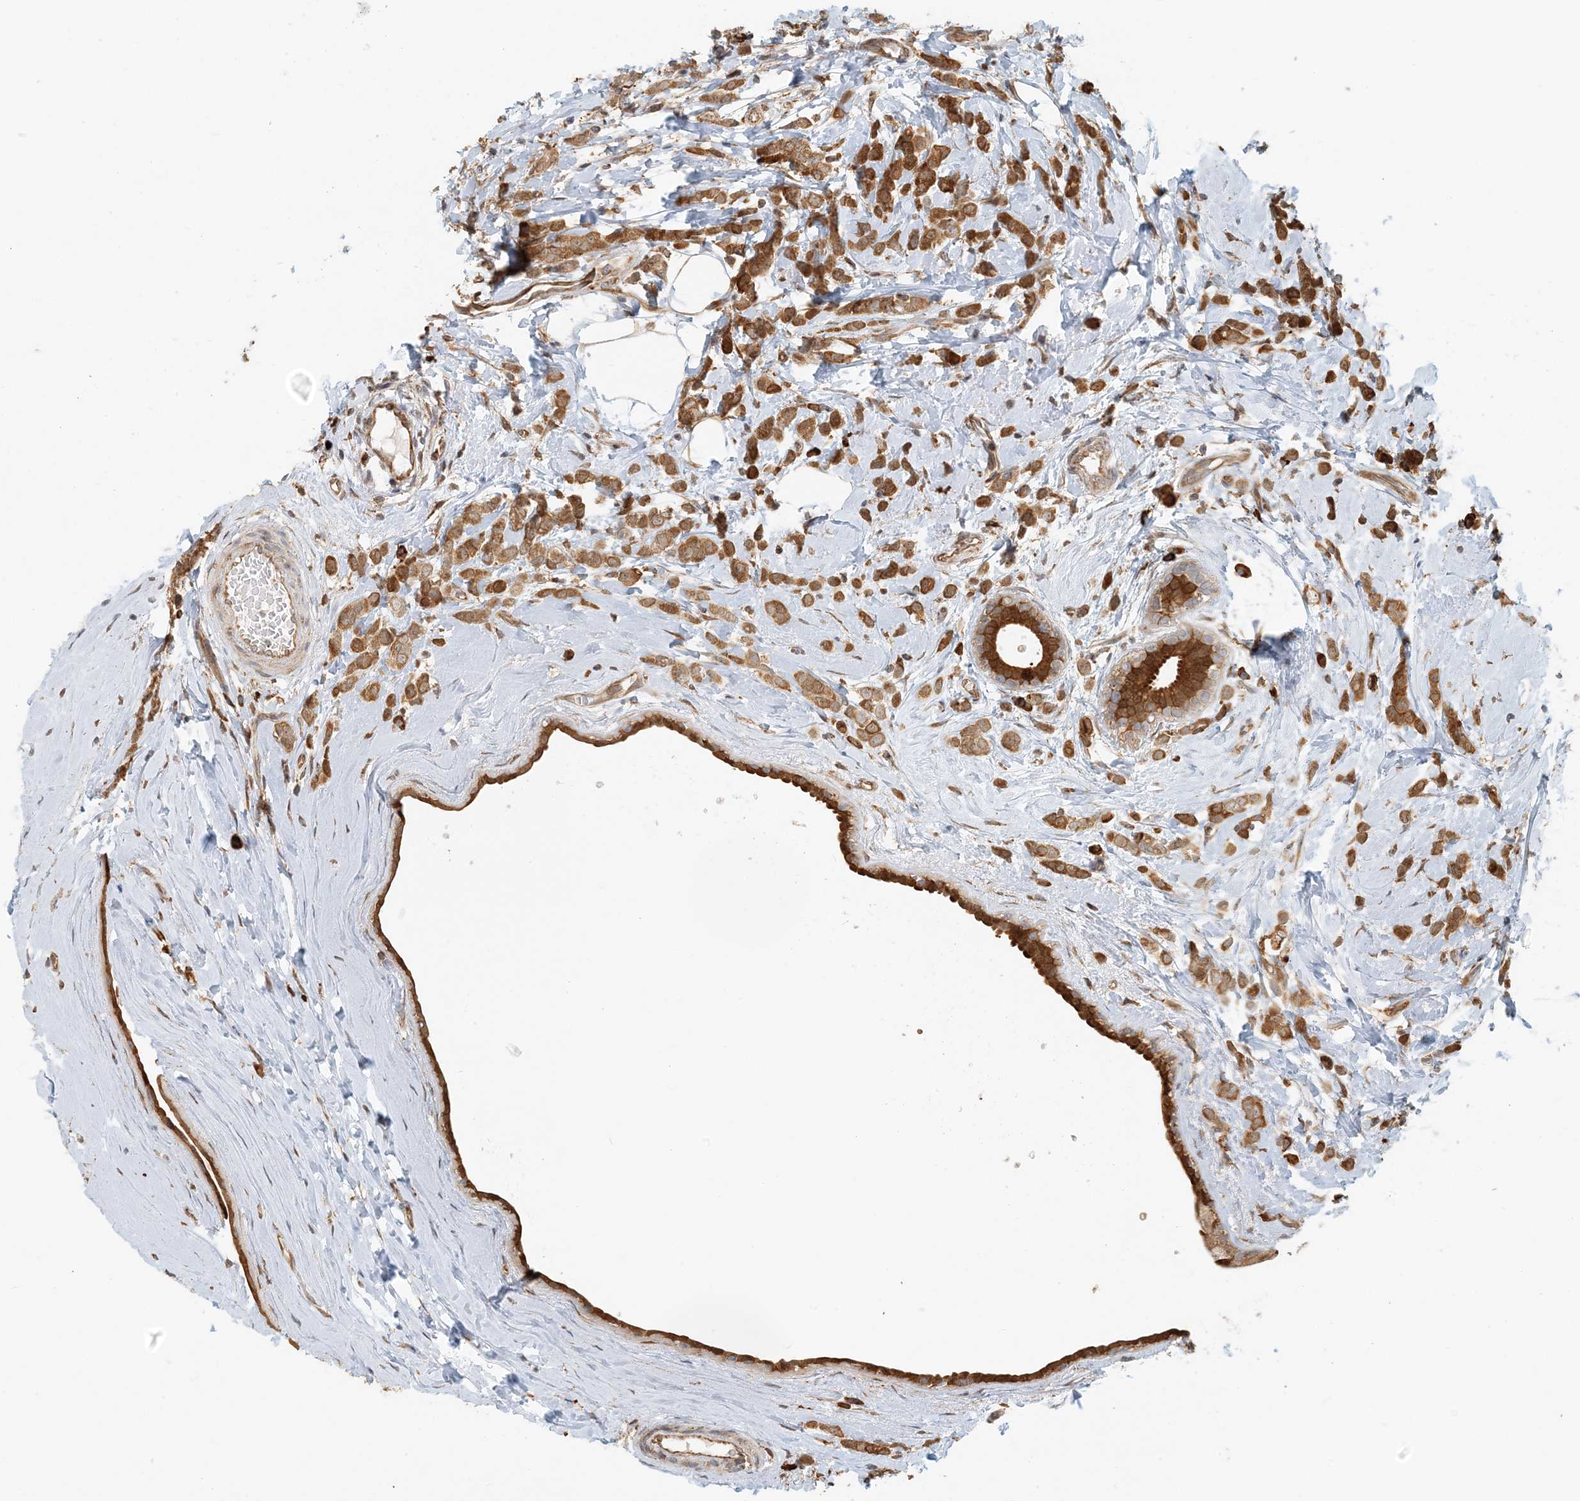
{"staining": {"intensity": "moderate", "quantity": ">75%", "location": "cytoplasmic/membranous"}, "tissue": "breast cancer", "cell_type": "Tumor cells", "image_type": "cancer", "snomed": [{"axis": "morphology", "description": "Lobular carcinoma"}, {"axis": "topography", "description": "Breast"}], "caption": "A photomicrograph of human breast lobular carcinoma stained for a protein shows moderate cytoplasmic/membranous brown staining in tumor cells.", "gene": "HNMT", "patient": {"sex": "female", "age": 47}}